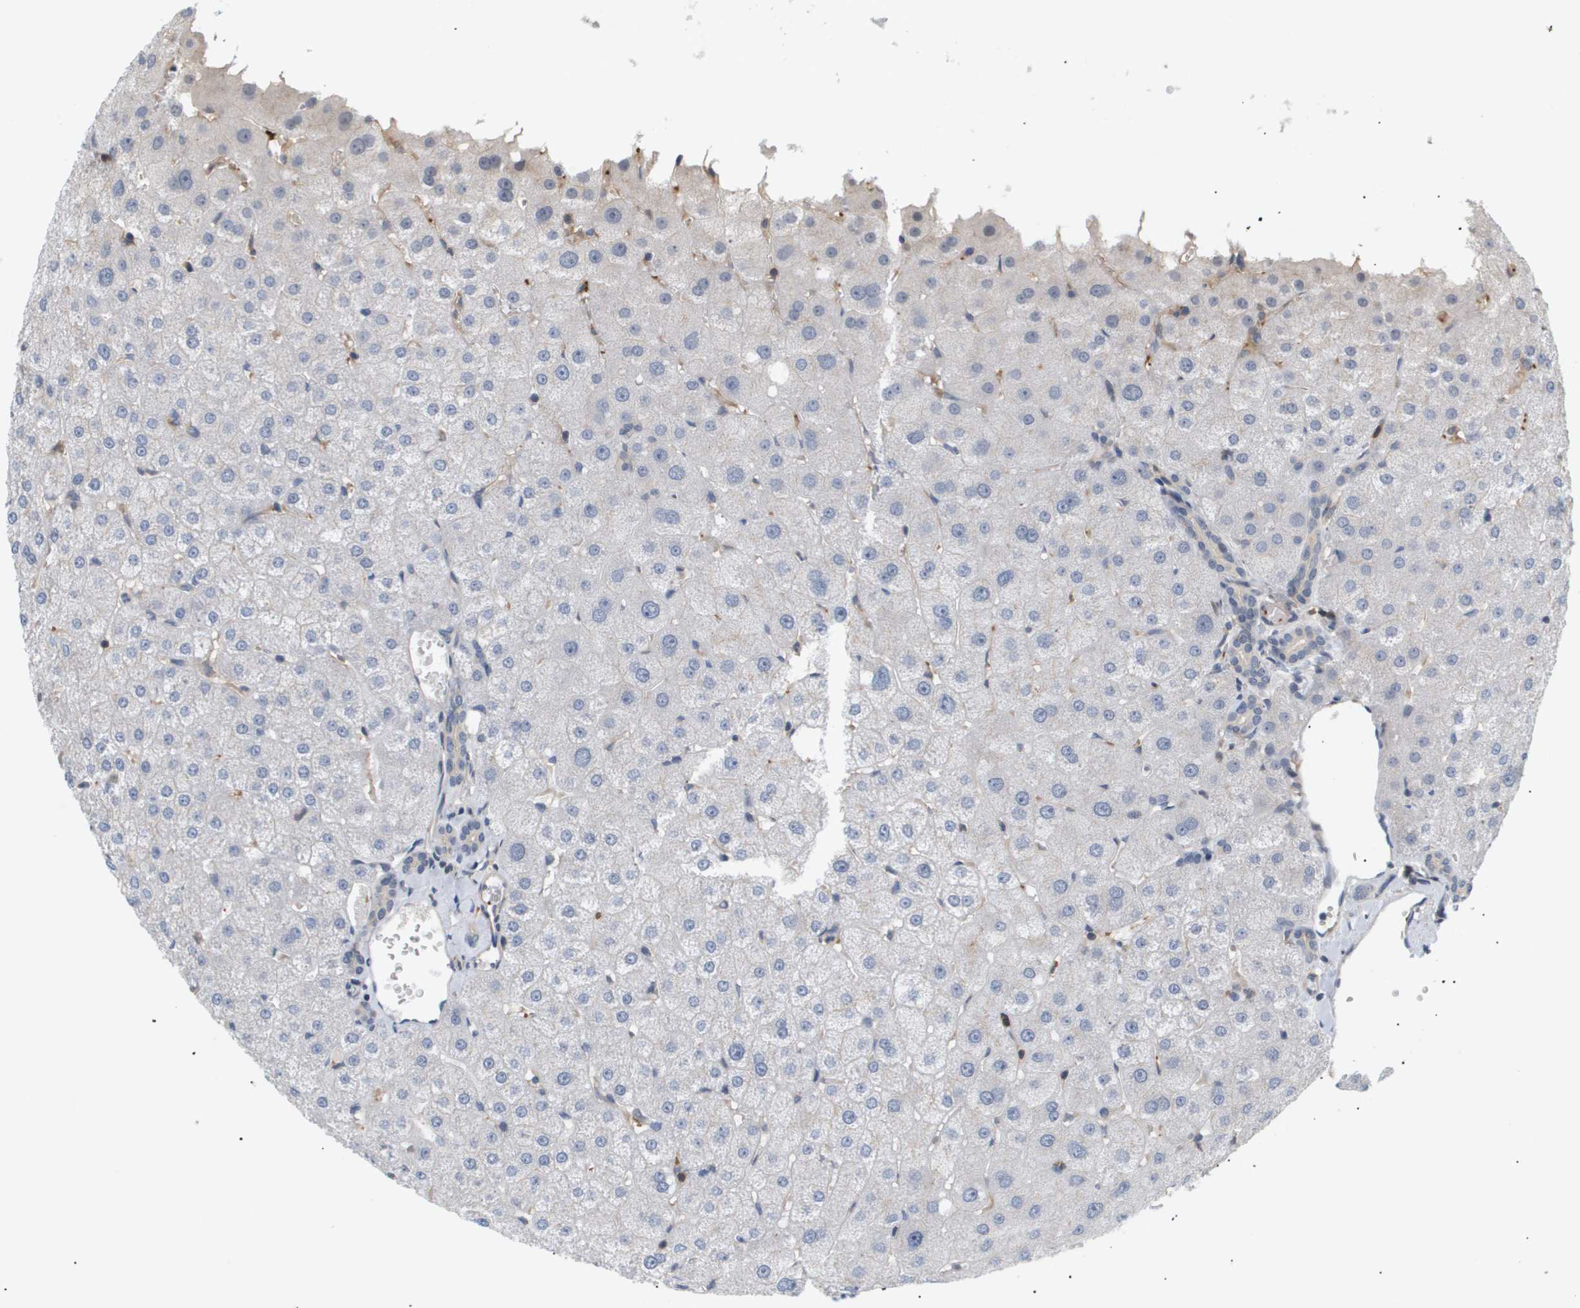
{"staining": {"intensity": "negative", "quantity": "none", "location": "none"}, "tissue": "liver", "cell_type": "Cholangiocytes", "image_type": "normal", "snomed": [{"axis": "morphology", "description": "Normal tissue, NOS"}, {"axis": "topography", "description": "Liver"}], "caption": "Immunohistochemical staining of benign human liver displays no significant positivity in cholangiocytes. (DAB IHC, high magnification).", "gene": "CORO2B", "patient": {"sex": "male", "age": 73}}